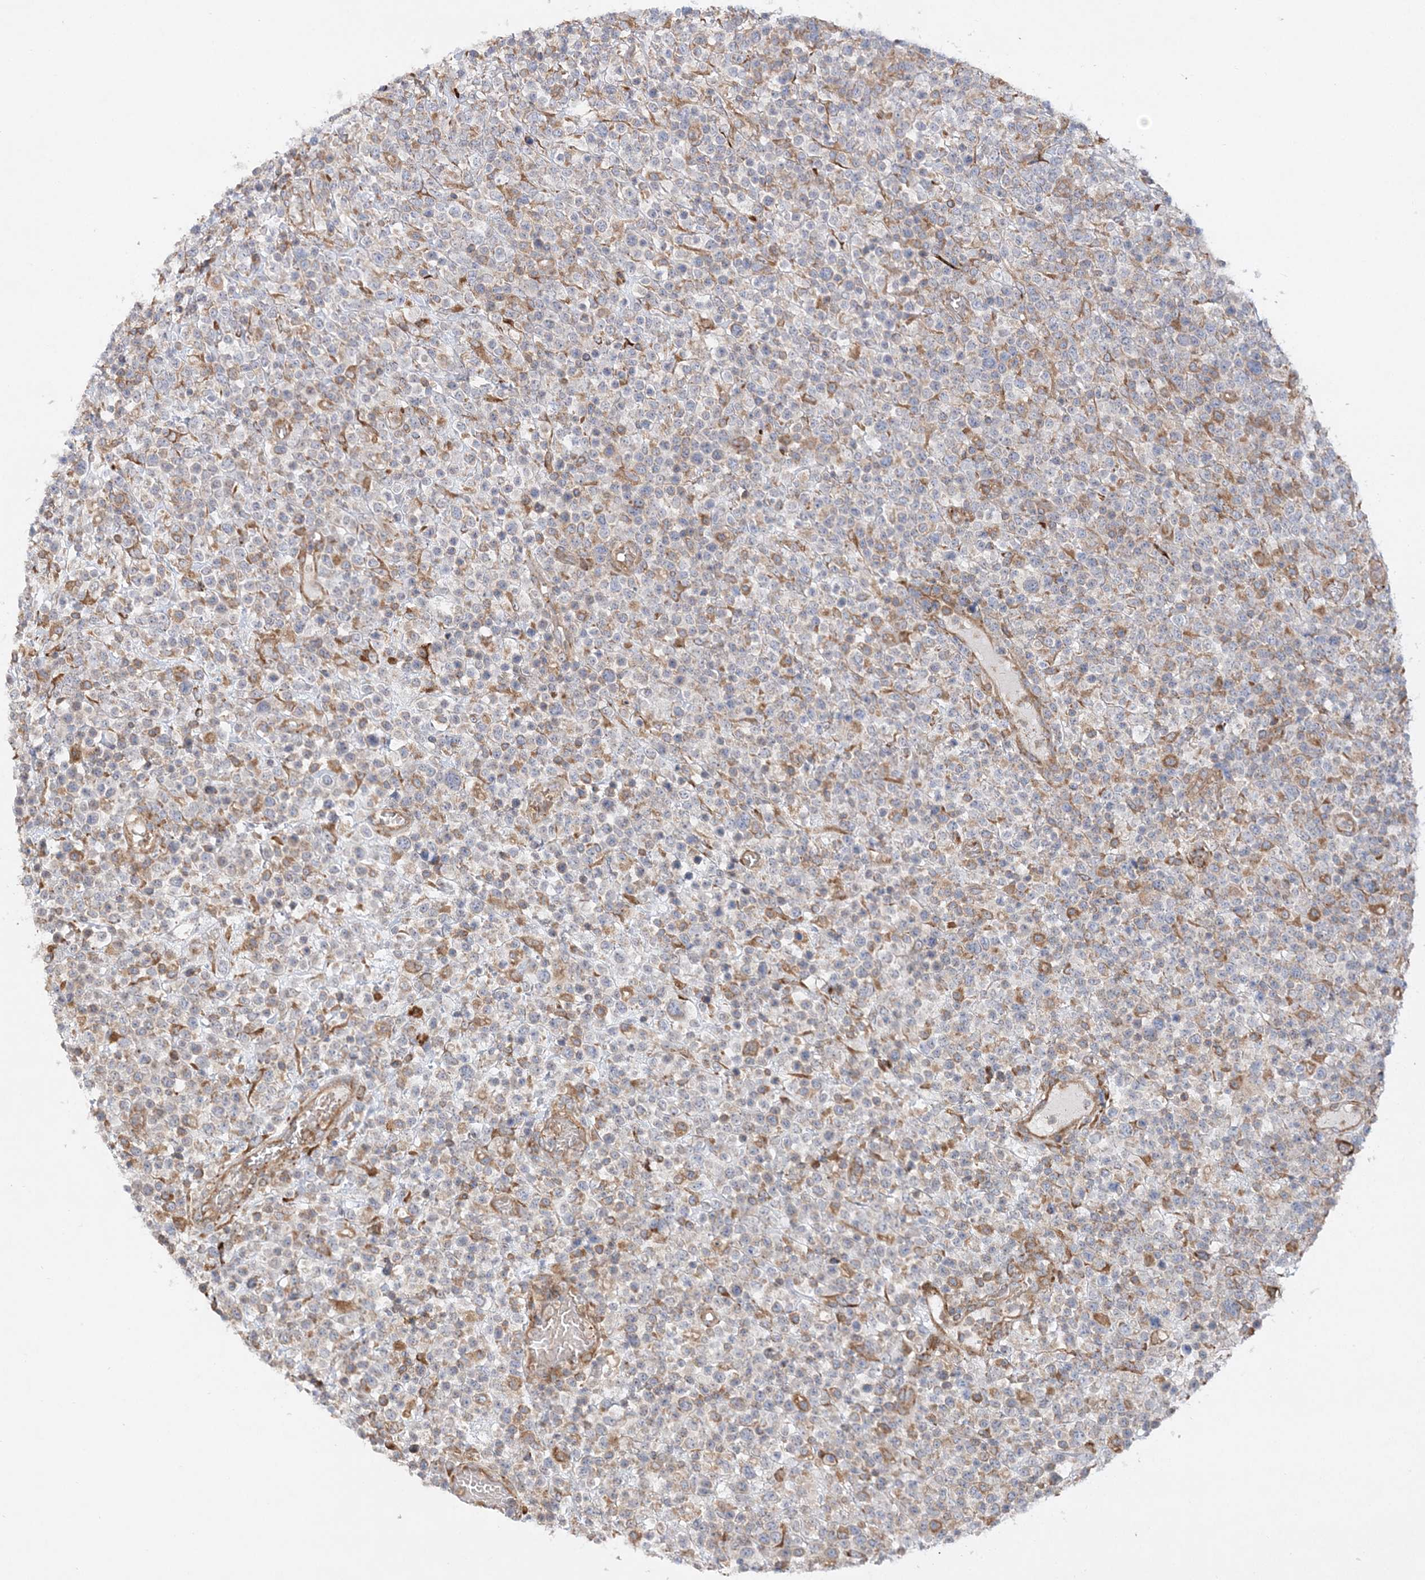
{"staining": {"intensity": "negative", "quantity": "none", "location": "none"}, "tissue": "lymphoma", "cell_type": "Tumor cells", "image_type": "cancer", "snomed": [{"axis": "morphology", "description": "Malignant lymphoma, non-Hodgkin's type, High grade"}, {"axis": "topography", "description": "Colon"}], "caption": "There is no significant staining in tumor cells of malignant lymphoma, non-Hodgkin's type (high-grade).", "gene": "ZFYVE16", "patient": {"sex": "female", "age": 53}}